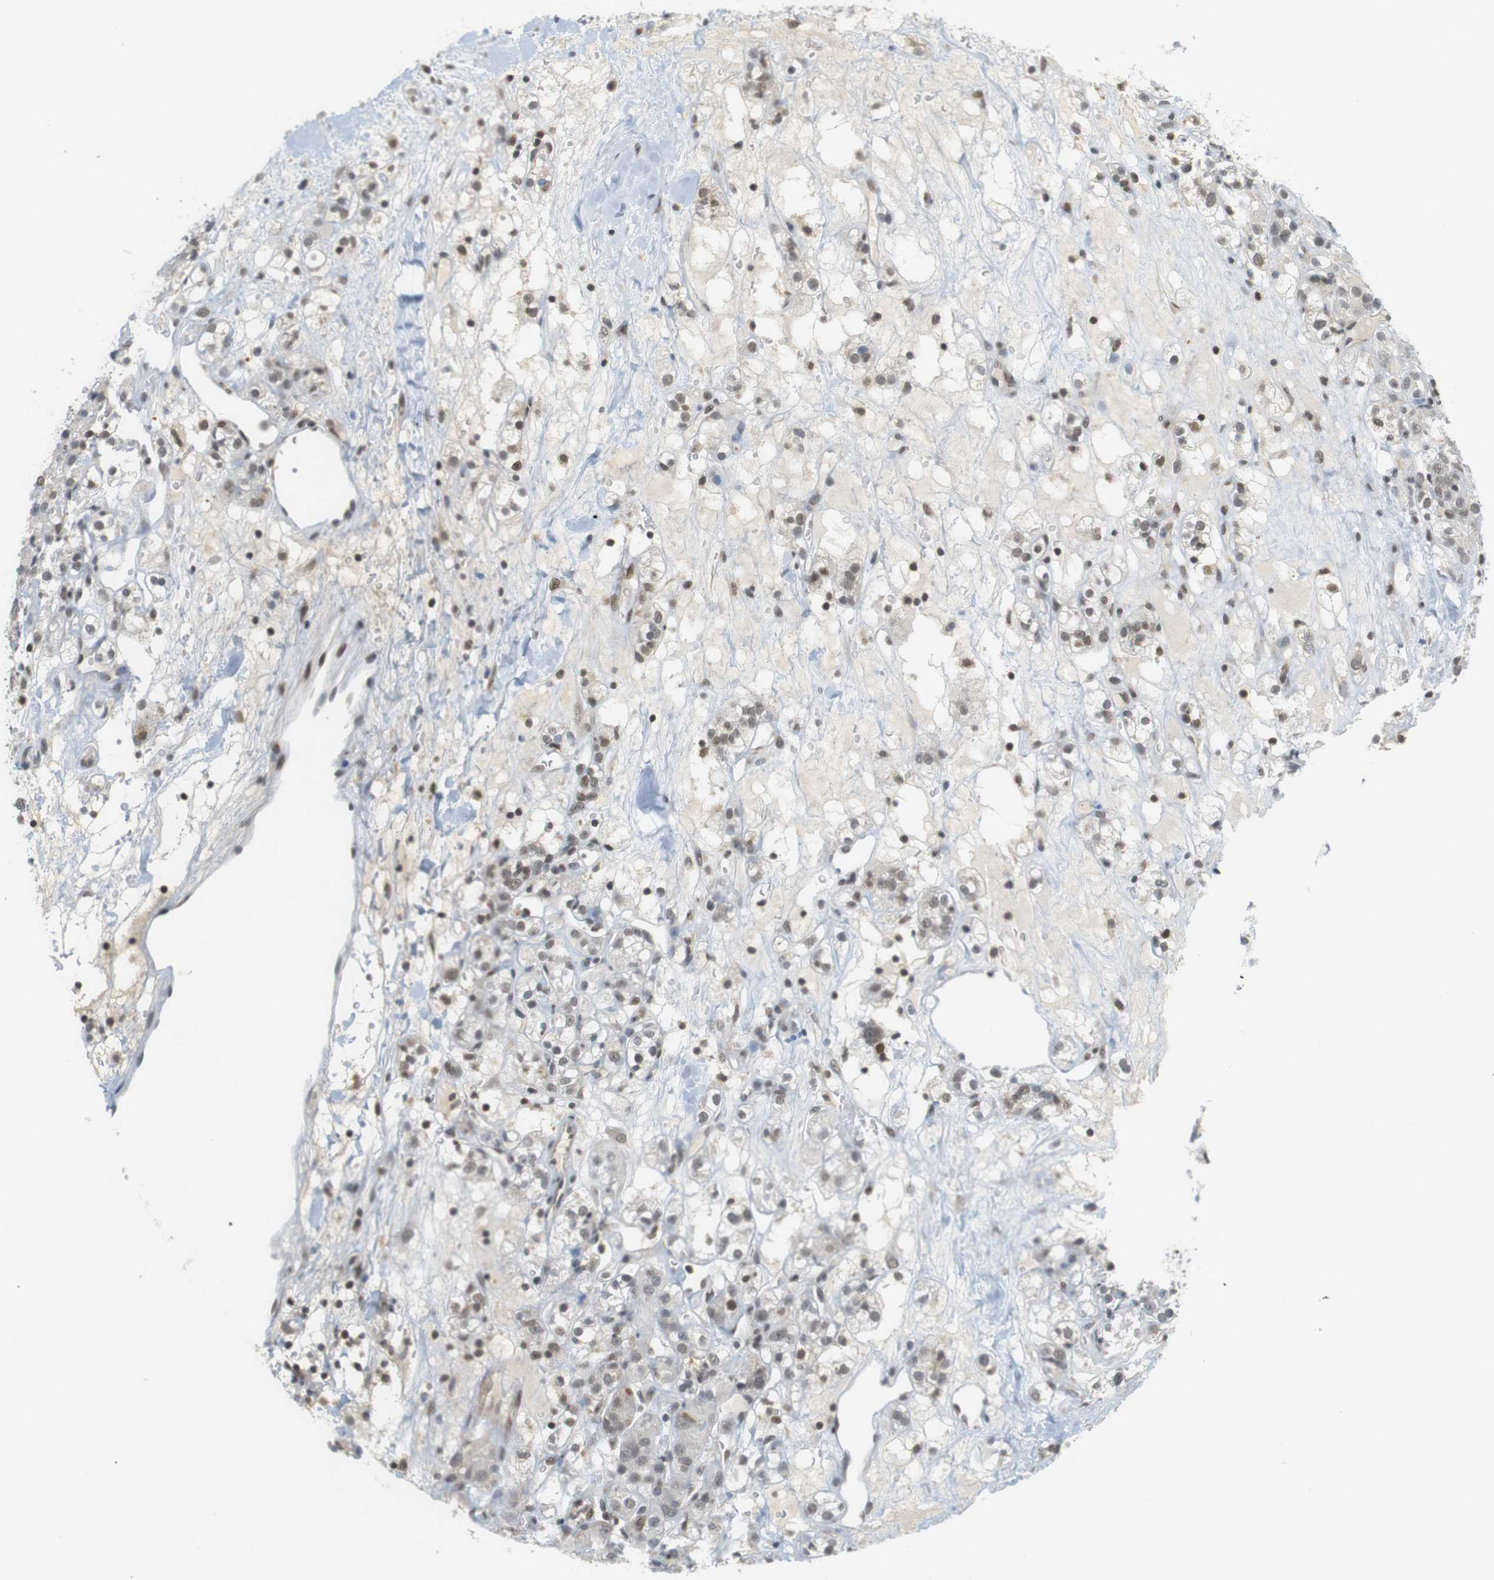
{"staining": {"intensity": "weak", "quantity": ">75%", "location": "nuclear"}, "tissue": "renal cancer", "cell_type": "Tumor cells", "image_type": "cancer", "snomed": [{"axis": "morphology", "description": "Normal tissue, NOS"}, {"axis": "morphology", "description": "Adenocarcinoma, NOS"}, {"axis": "topography", "description": "Kidney"}], "caption": "Renal cancer stained for a protein exhibits weak nuclear positivity in tumor cells.", "gene": "BRD4", "patient": {"sex": "male", "age": 61}}